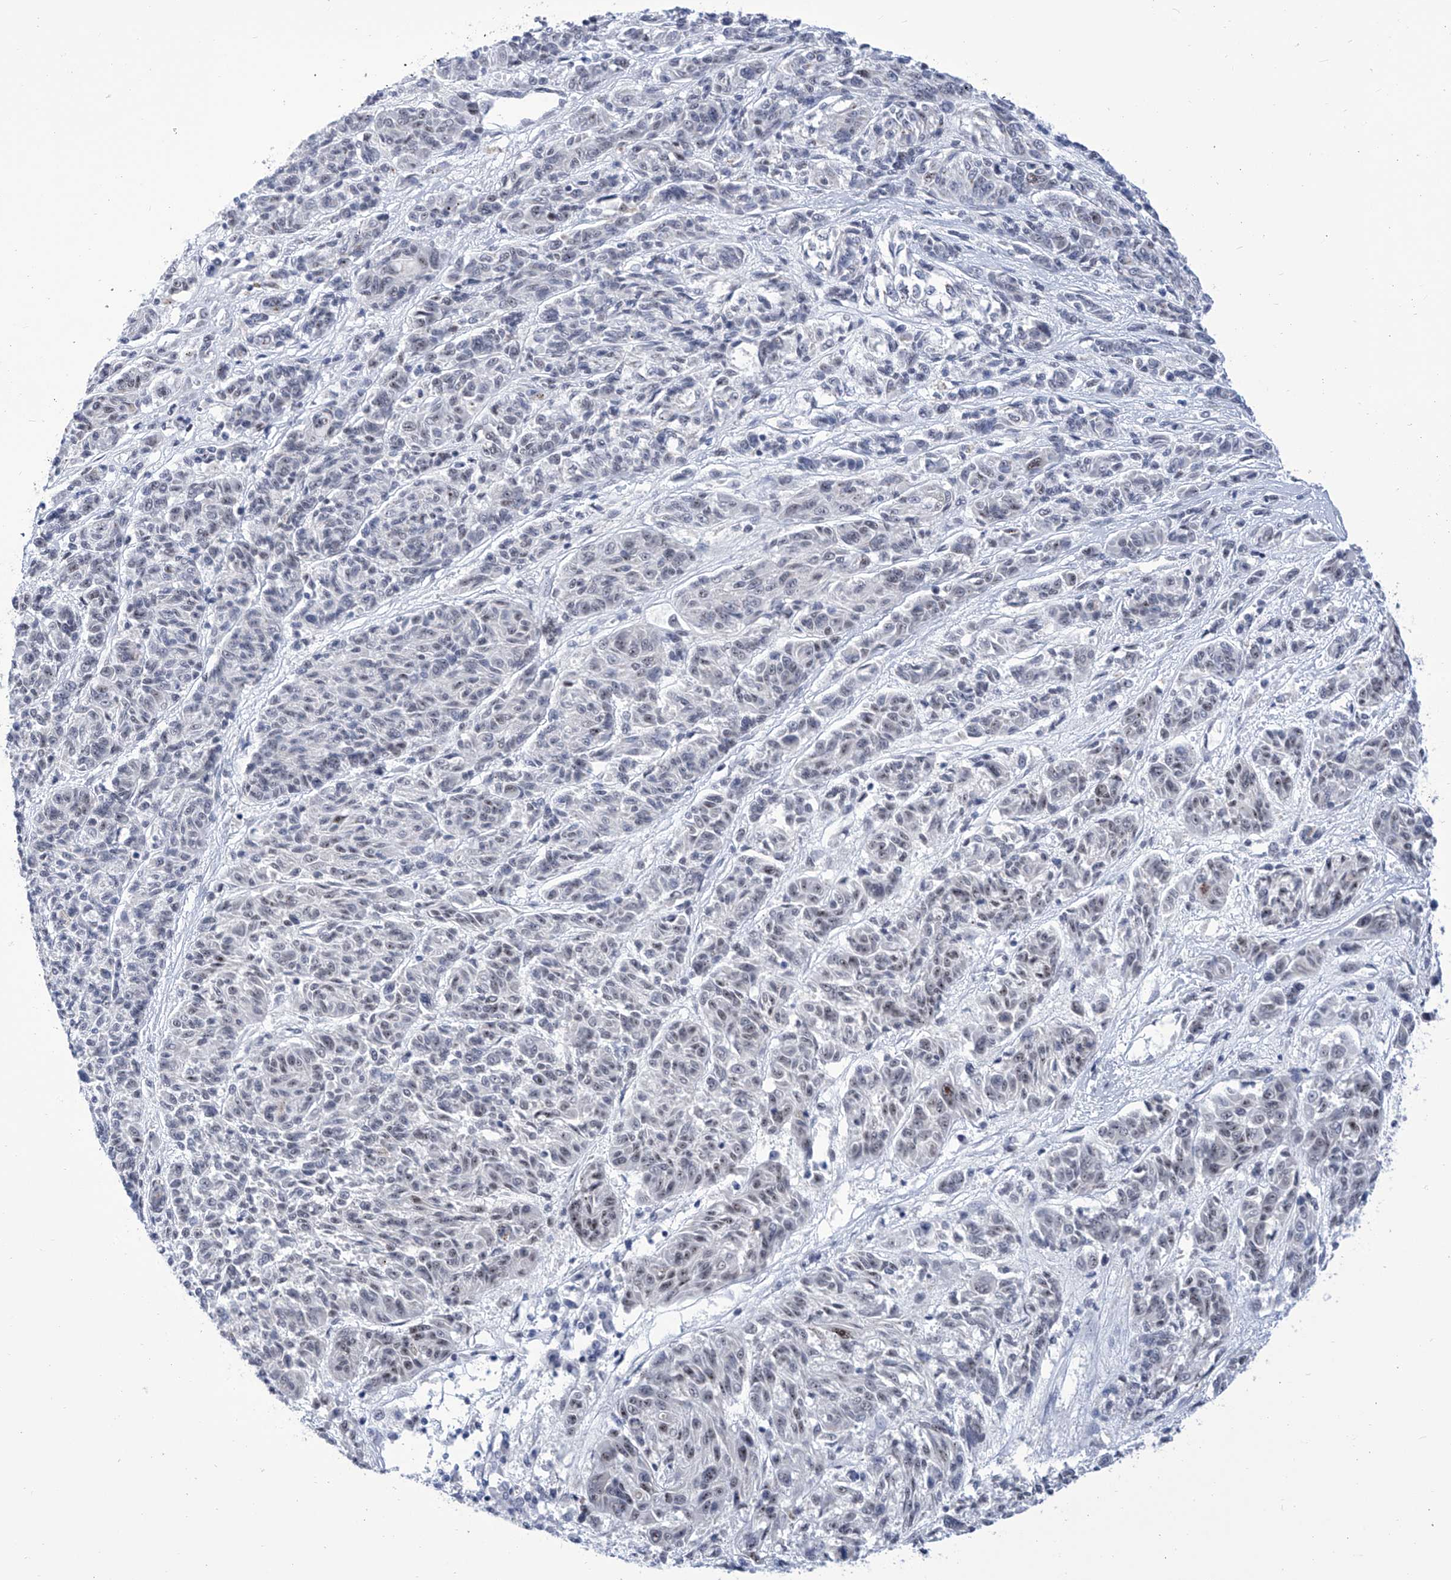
{"staining": {"intensity": "negative", "quantity": "none", "location": "none"}, "tissue": "melanoma", "cell_type": "Tumor cells", "image_type": "cancer", "snomed": [{"axis": "morphology", "description": "Malignant melanoma, NOS"}, {"axis": "topography", "description": "Skin"}], "caption": "Tumor cells are negative for protein expression in human malignant melanoma.", "gene": "SART1", "patient": {"sex": "male", "age": 53}}